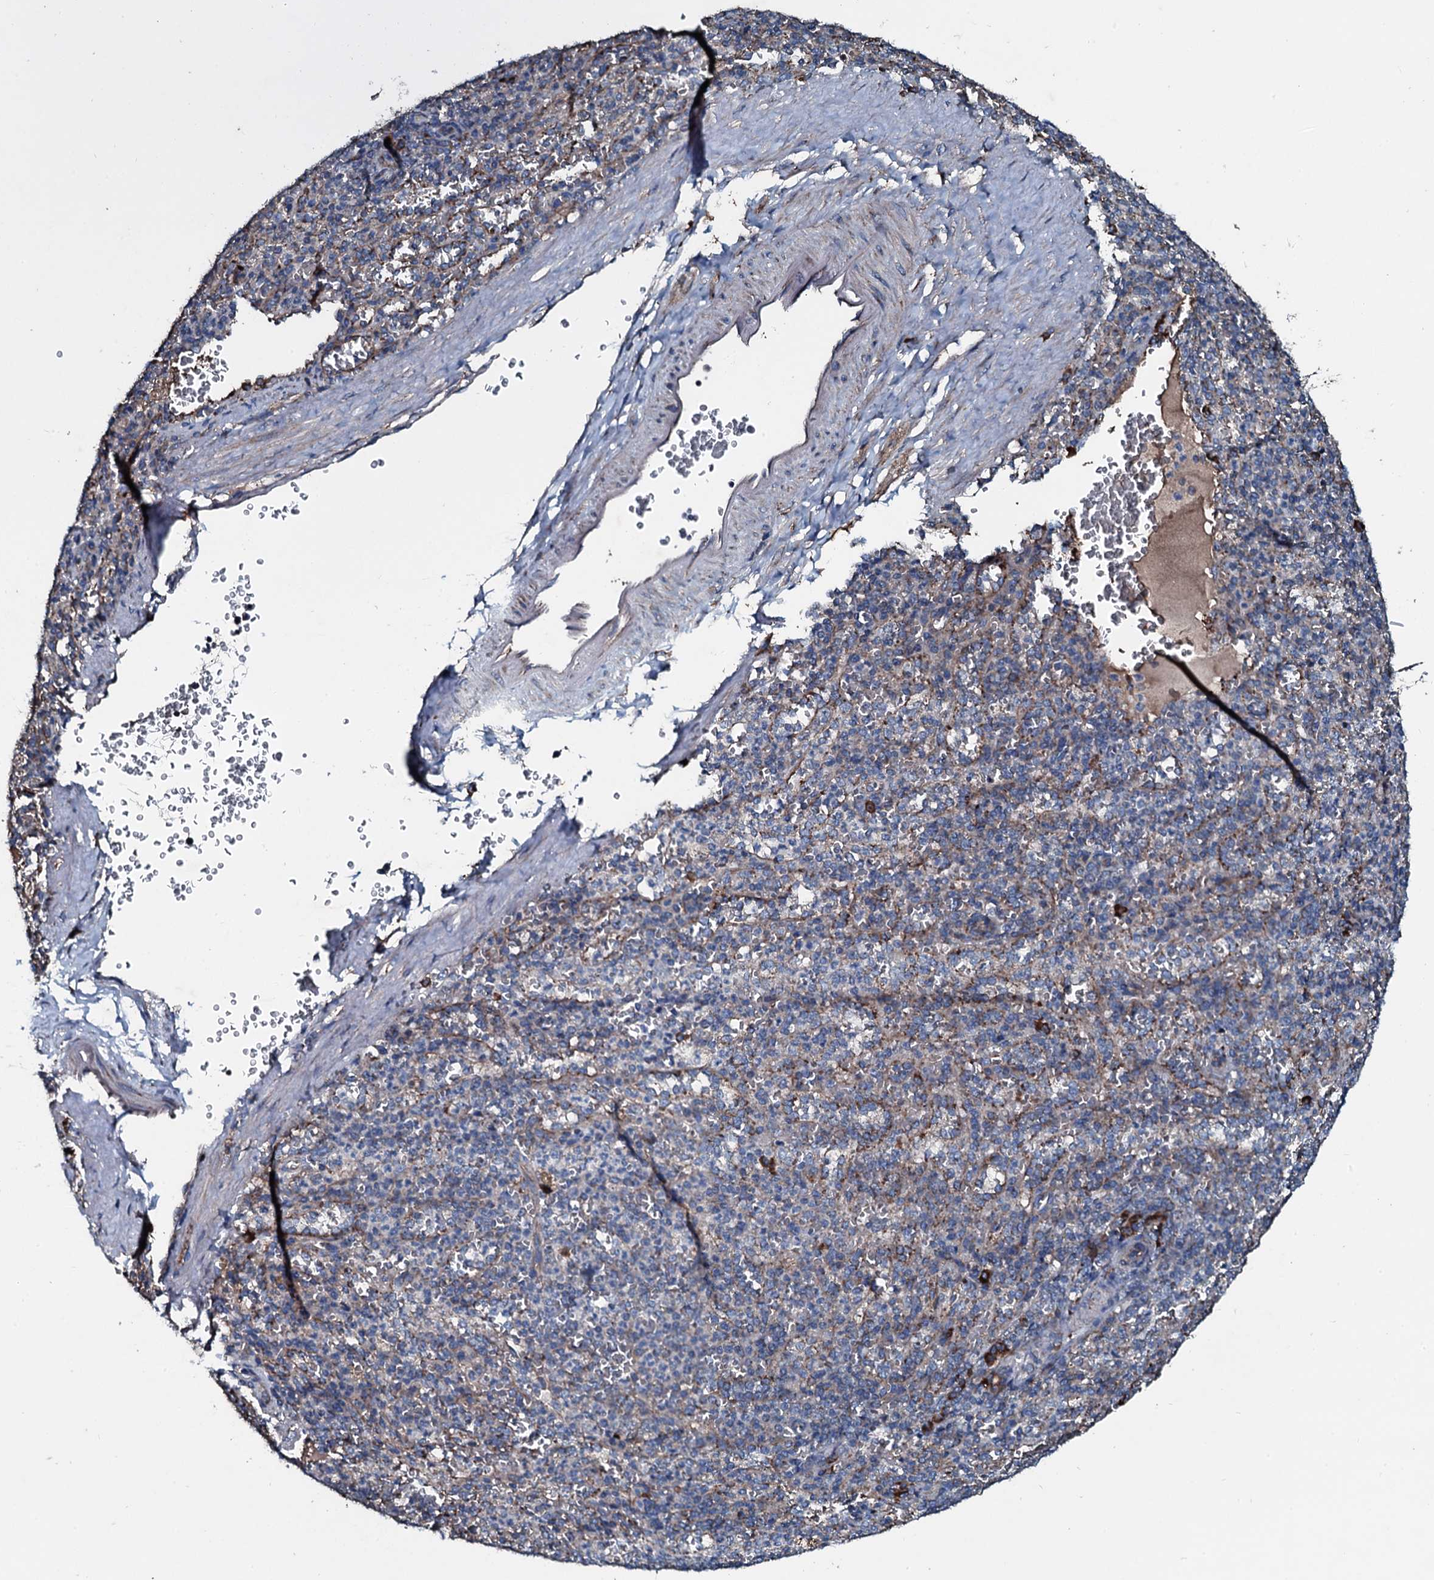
{"staining": {"intensity": "negative", "quantity": "none", "location": "none"}, "tissue": "spleen", "cell_type": "Cells in red pulp", "image_type": "normal", "snomed": [{"axis": "morphology", "description": "Normal tissue, NOS"}, {"axis": "topography", "description": "Spleen"}], "caption": "An immunohistochemistry (IHC) photomicrograph of unremarkable spleen is shown. There is no staining in cells in red pulp of spleen. (Brightfield microscopy of DAB IHC at high magnification).", "gene": "ACSS3", "patient": {"sex": "female", "age": 21}}